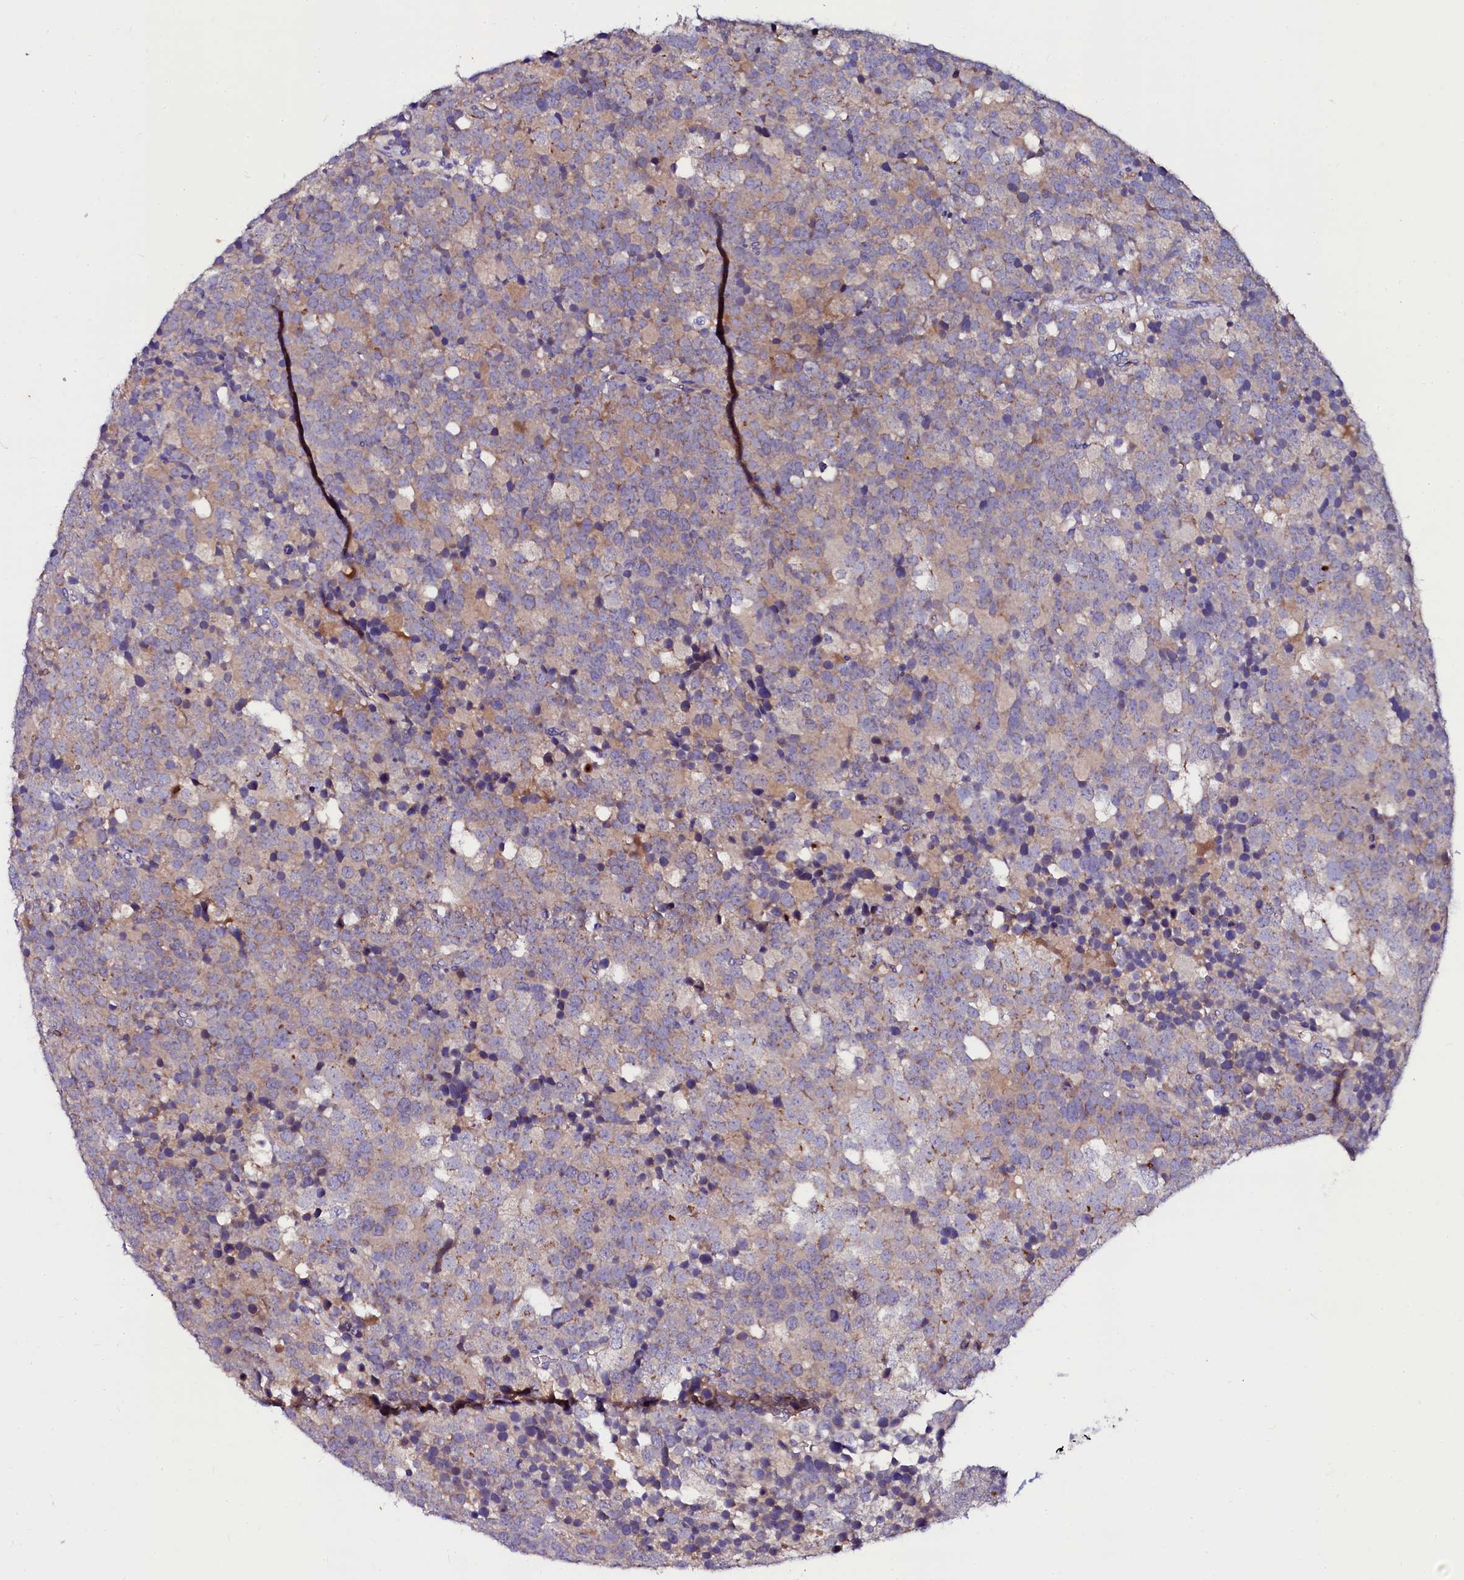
{"staining": {"intensity": "weak", "quantity": ">75%", "location": "cytoplasmic/membranous"}, "tissue": "testis cancer", "cell_type": "Tumor cells", "image_type": "cancer", "snomed": [{"axis": "morphology", "description": "Seminoma, NOS"}, {"axis": "topography", "description": "Testis"}], "caption": "Brown immunohistochemical staining in testis cancer demonstrates weak cytoplasmic/membranous expression in approximately >75% of tumor cells. (DAB (3,3'-diaminobenzidine) = brown stain, brightfield microscopy at high magnification).", "gene": "OTOL1", "patient": {"sex": "male", "age": 71}}